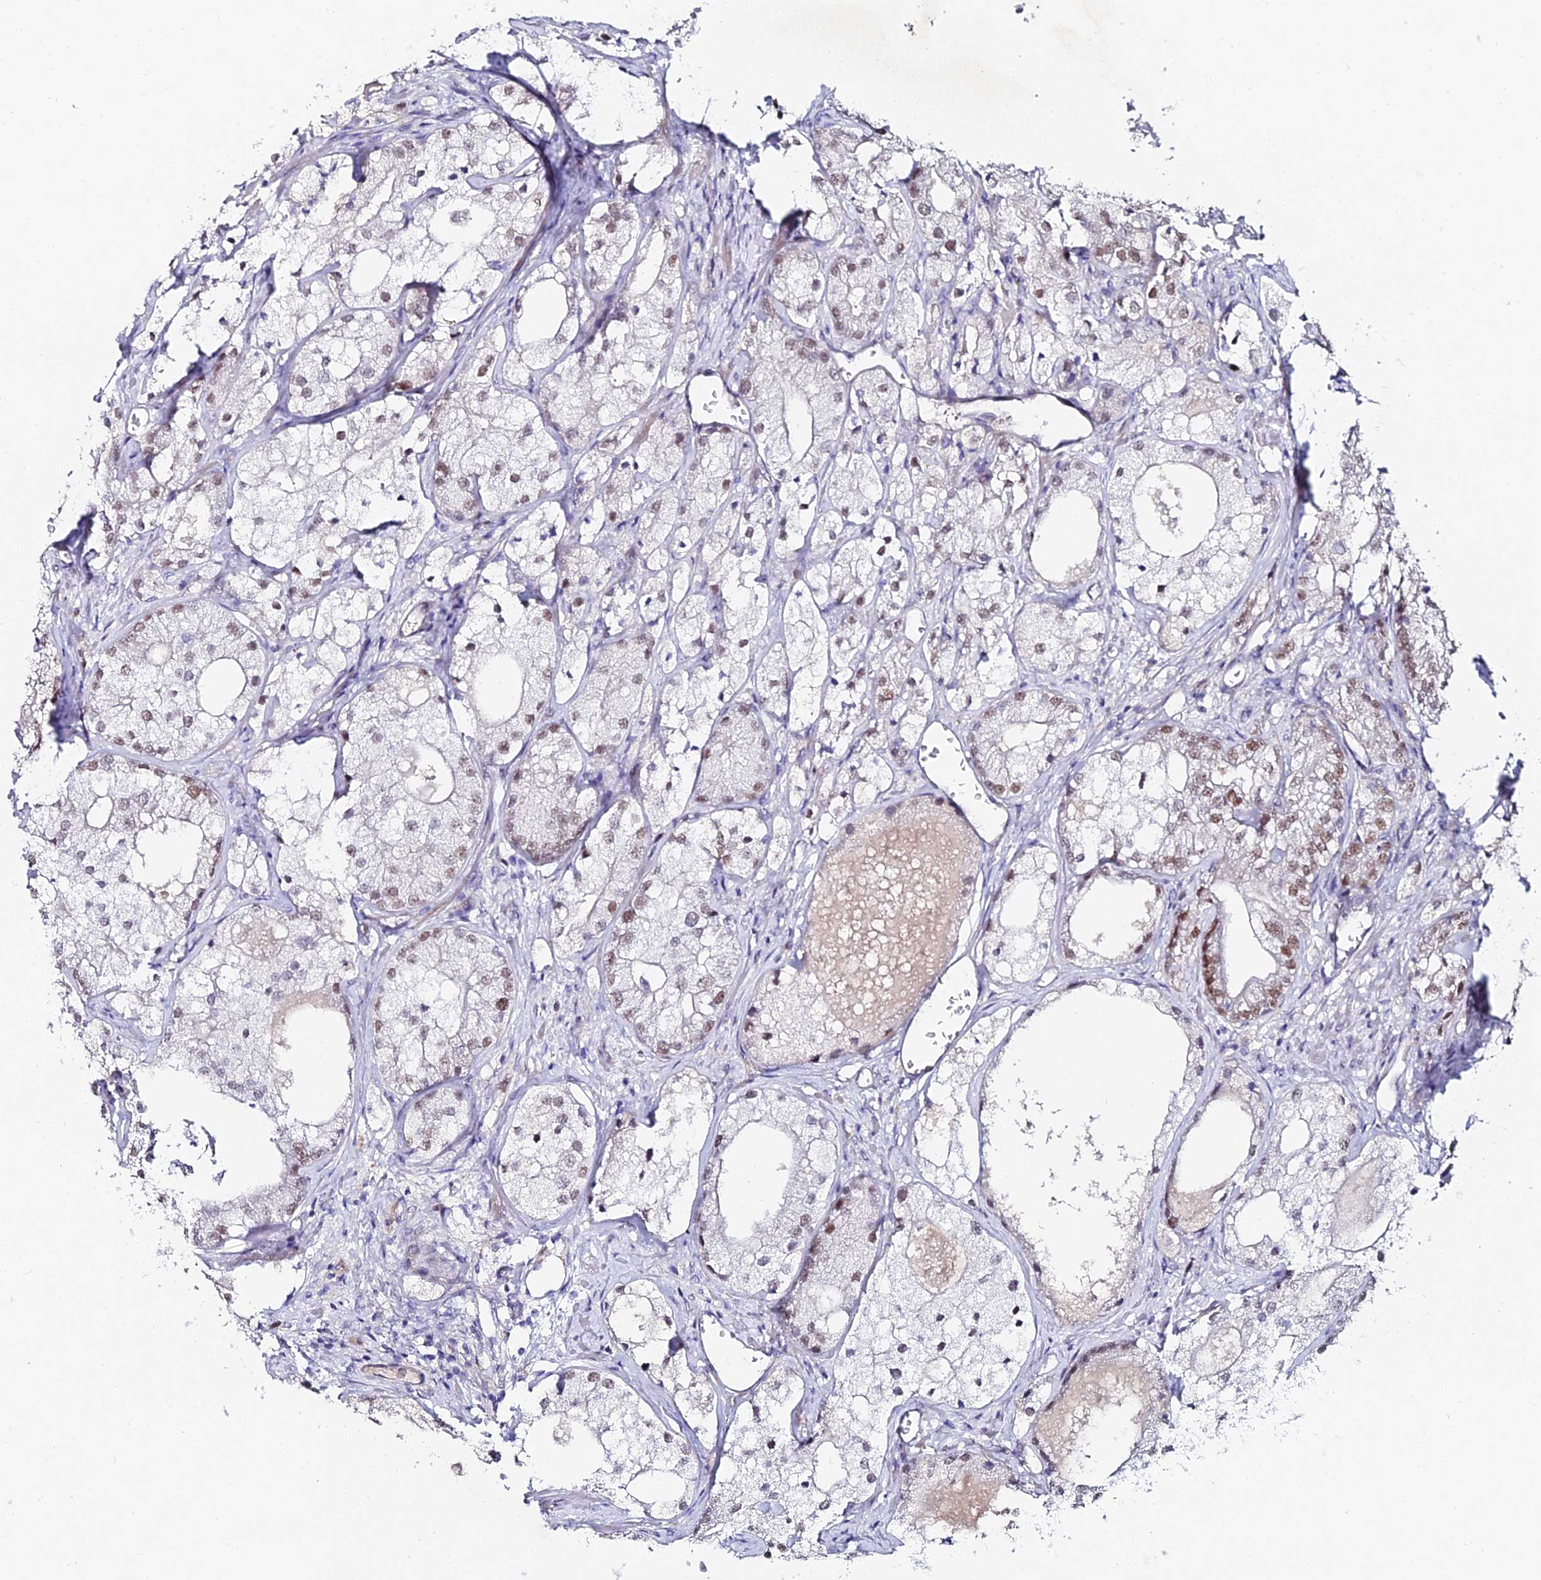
{"staining": {"intensity": "weak", "quantity": "25%-75%", "location": "nuclear"}, "tissue": "prostate cancer", "cell_type": "Tumor cells", "image_type": "cancer", "snomed": [{"axis": "morphology", "description": "Adenocarcinoma, Low grade"}, {"axis": "topography", "description": "Prostate"}], "caption": "Prostate adenocarcinoma (low-grade) stained with a protein marker reveals weak staining in tumor cells.", "gene": "TRIM24", "patient": {"sex": "male", "age": 69}}